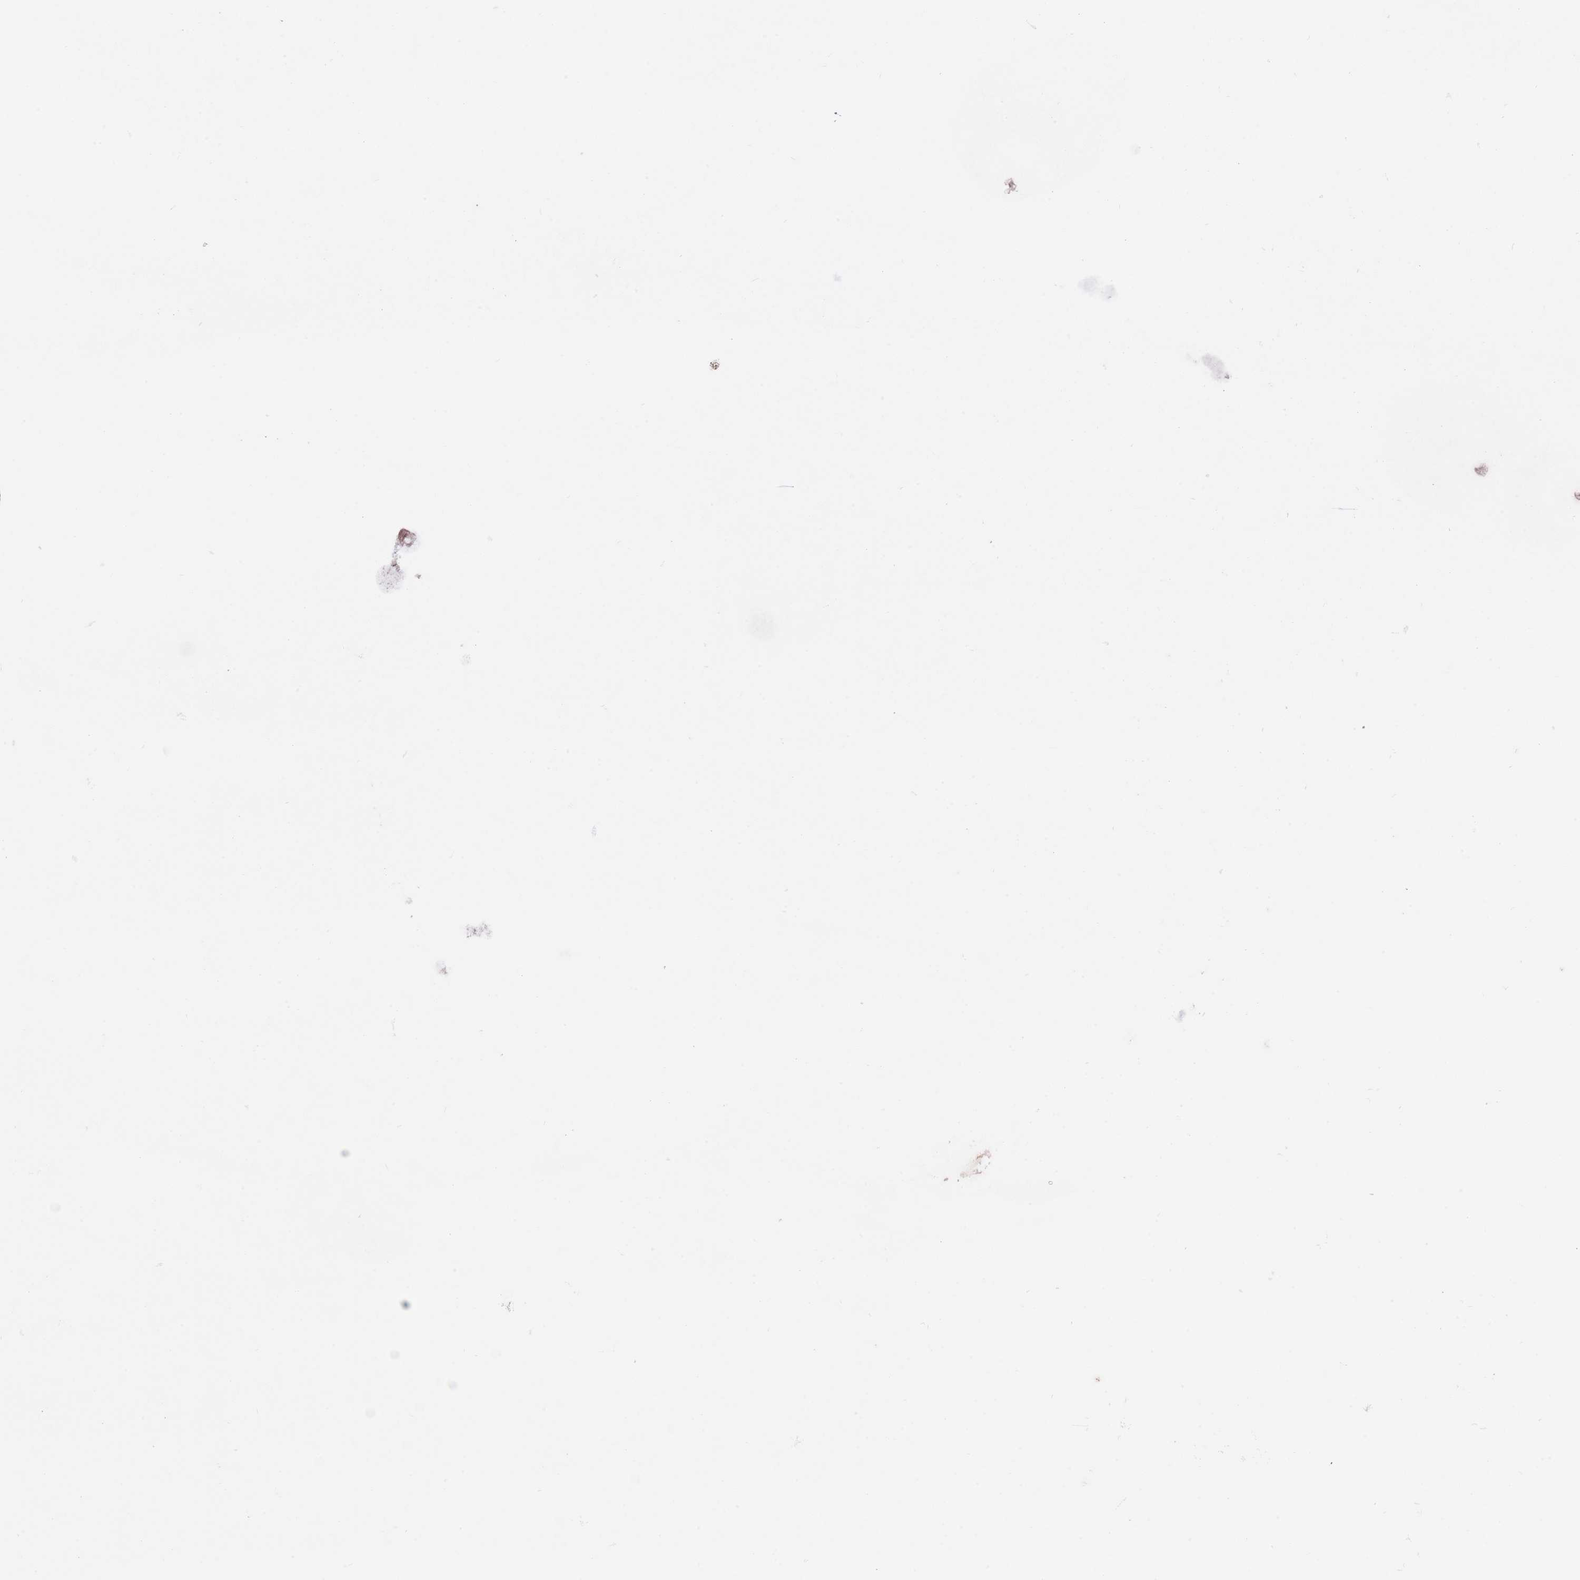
{"staining": {"intensity": "weak", "quantity": ">75%", "location": "cytoplasmic/membranous,nuclear"}, "tissue": "ovarian cancer", "cell_type": "Tumor cells", "image_type": "cancer", "snomed": [{"axis": "morphology", "description": "Cystadenocarcinoma, mucinous, NOS"}, {"axis": "topography", "description": "Ovary"}], "caption": "The histopathology image reveals immunohistochemical staining of ovarian cancer (mucinous cystadenocarcinoma). There is weak cytoplasmic/membranous and nuclear expression is present in approximately >75% of tumor cells.", "gene": "HDHD2", "patient": {"sex": "female", "age": 61}}